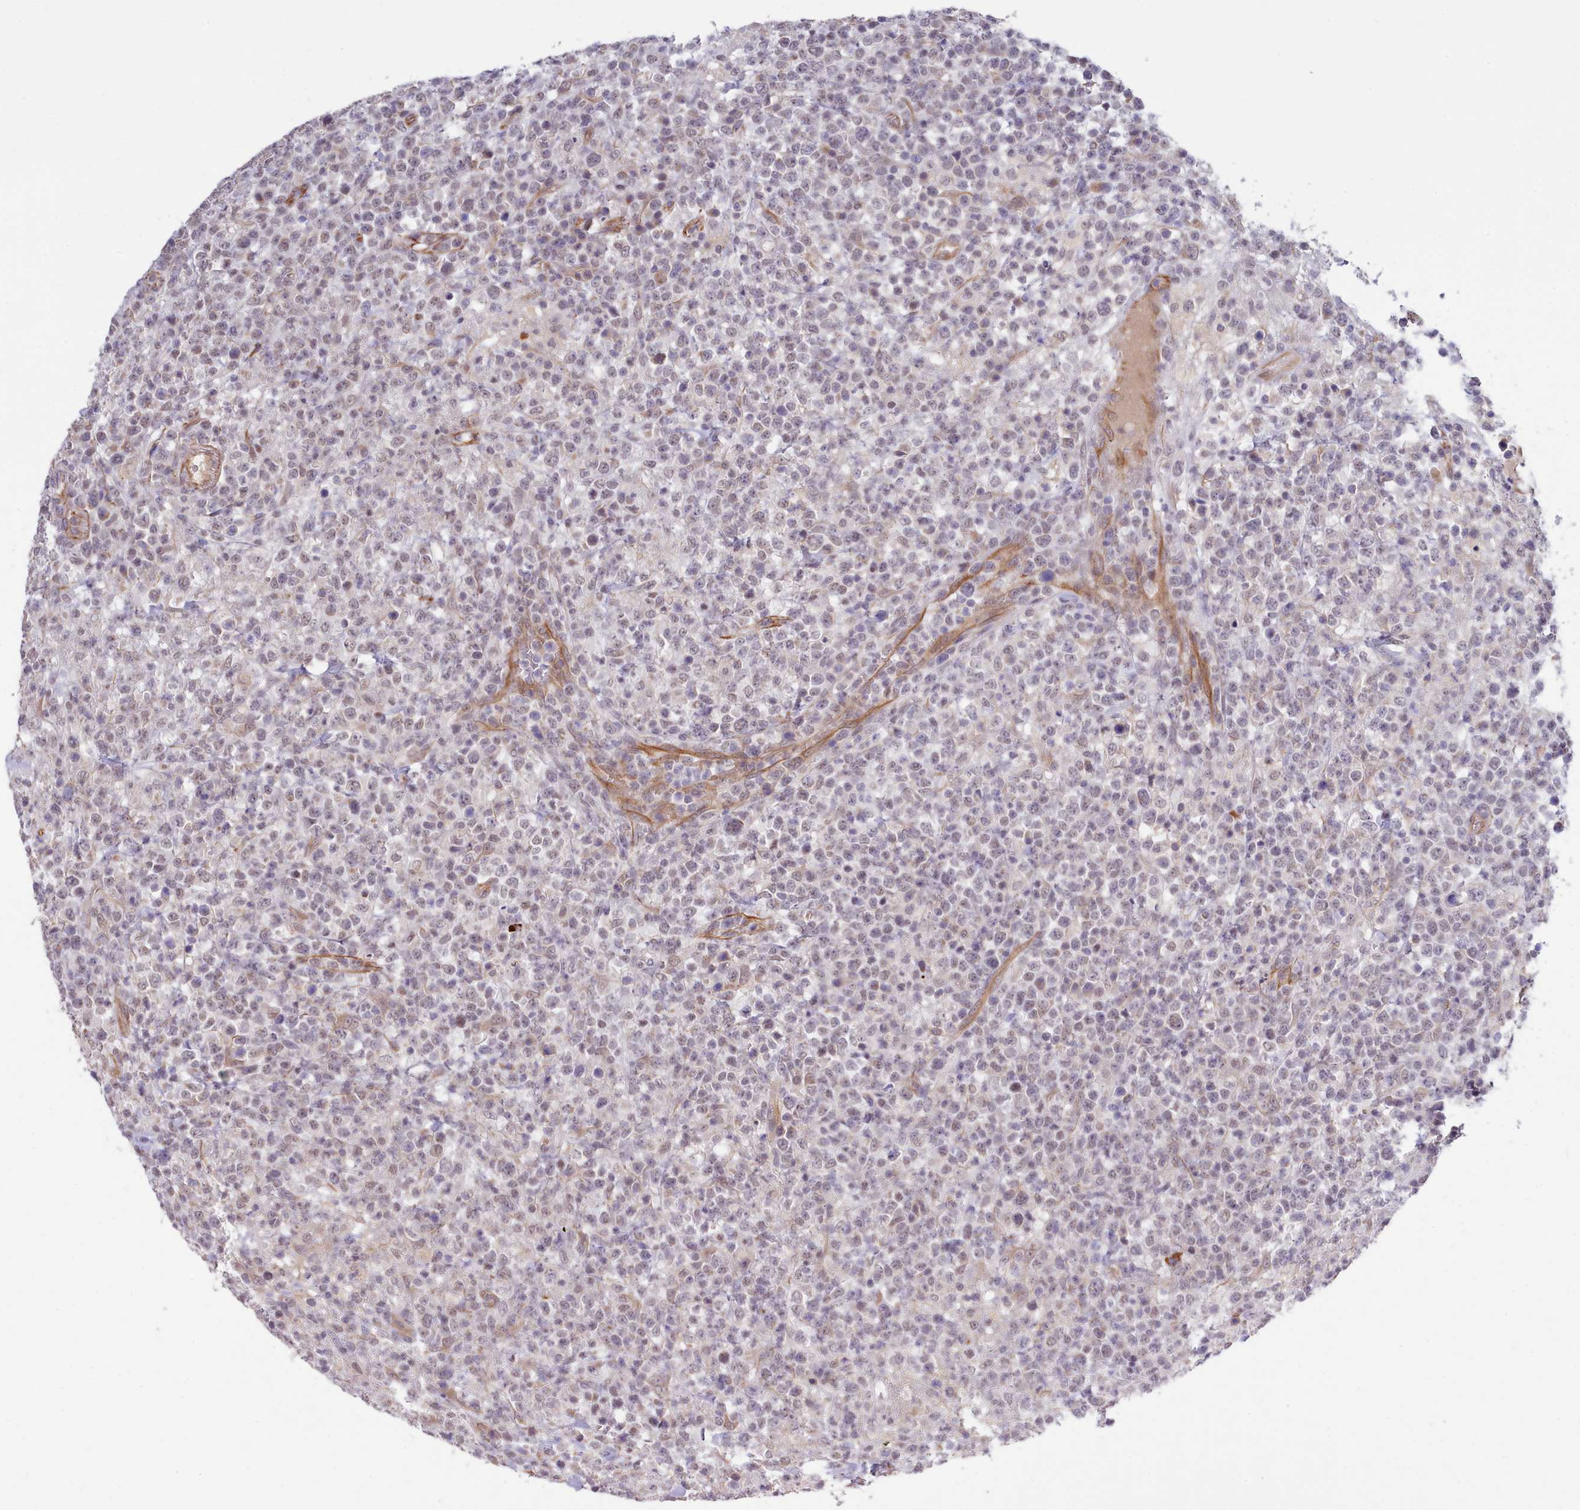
{"staining": {"intensity": "weak", "quantity": "25%-75%", "location": "nuclear"}, "tissue": "lymphoma", "cell_type": "Tumor cells", "image_type": "cancer", "snomed": [{"axis": "morphology", "description": "Malignant lymphoma, non-Hodgkin's type, High grade"}, {"axis": "topography", "description": "Colon"}], "caption": "A brown stain labels weak nuclear expression of a protein in malignant lymphoma, non-Hodgkin's type (high-grade) tumor cells.", "gene": "ZC3H13", "patient": {"sex": "female", "age": 53}}